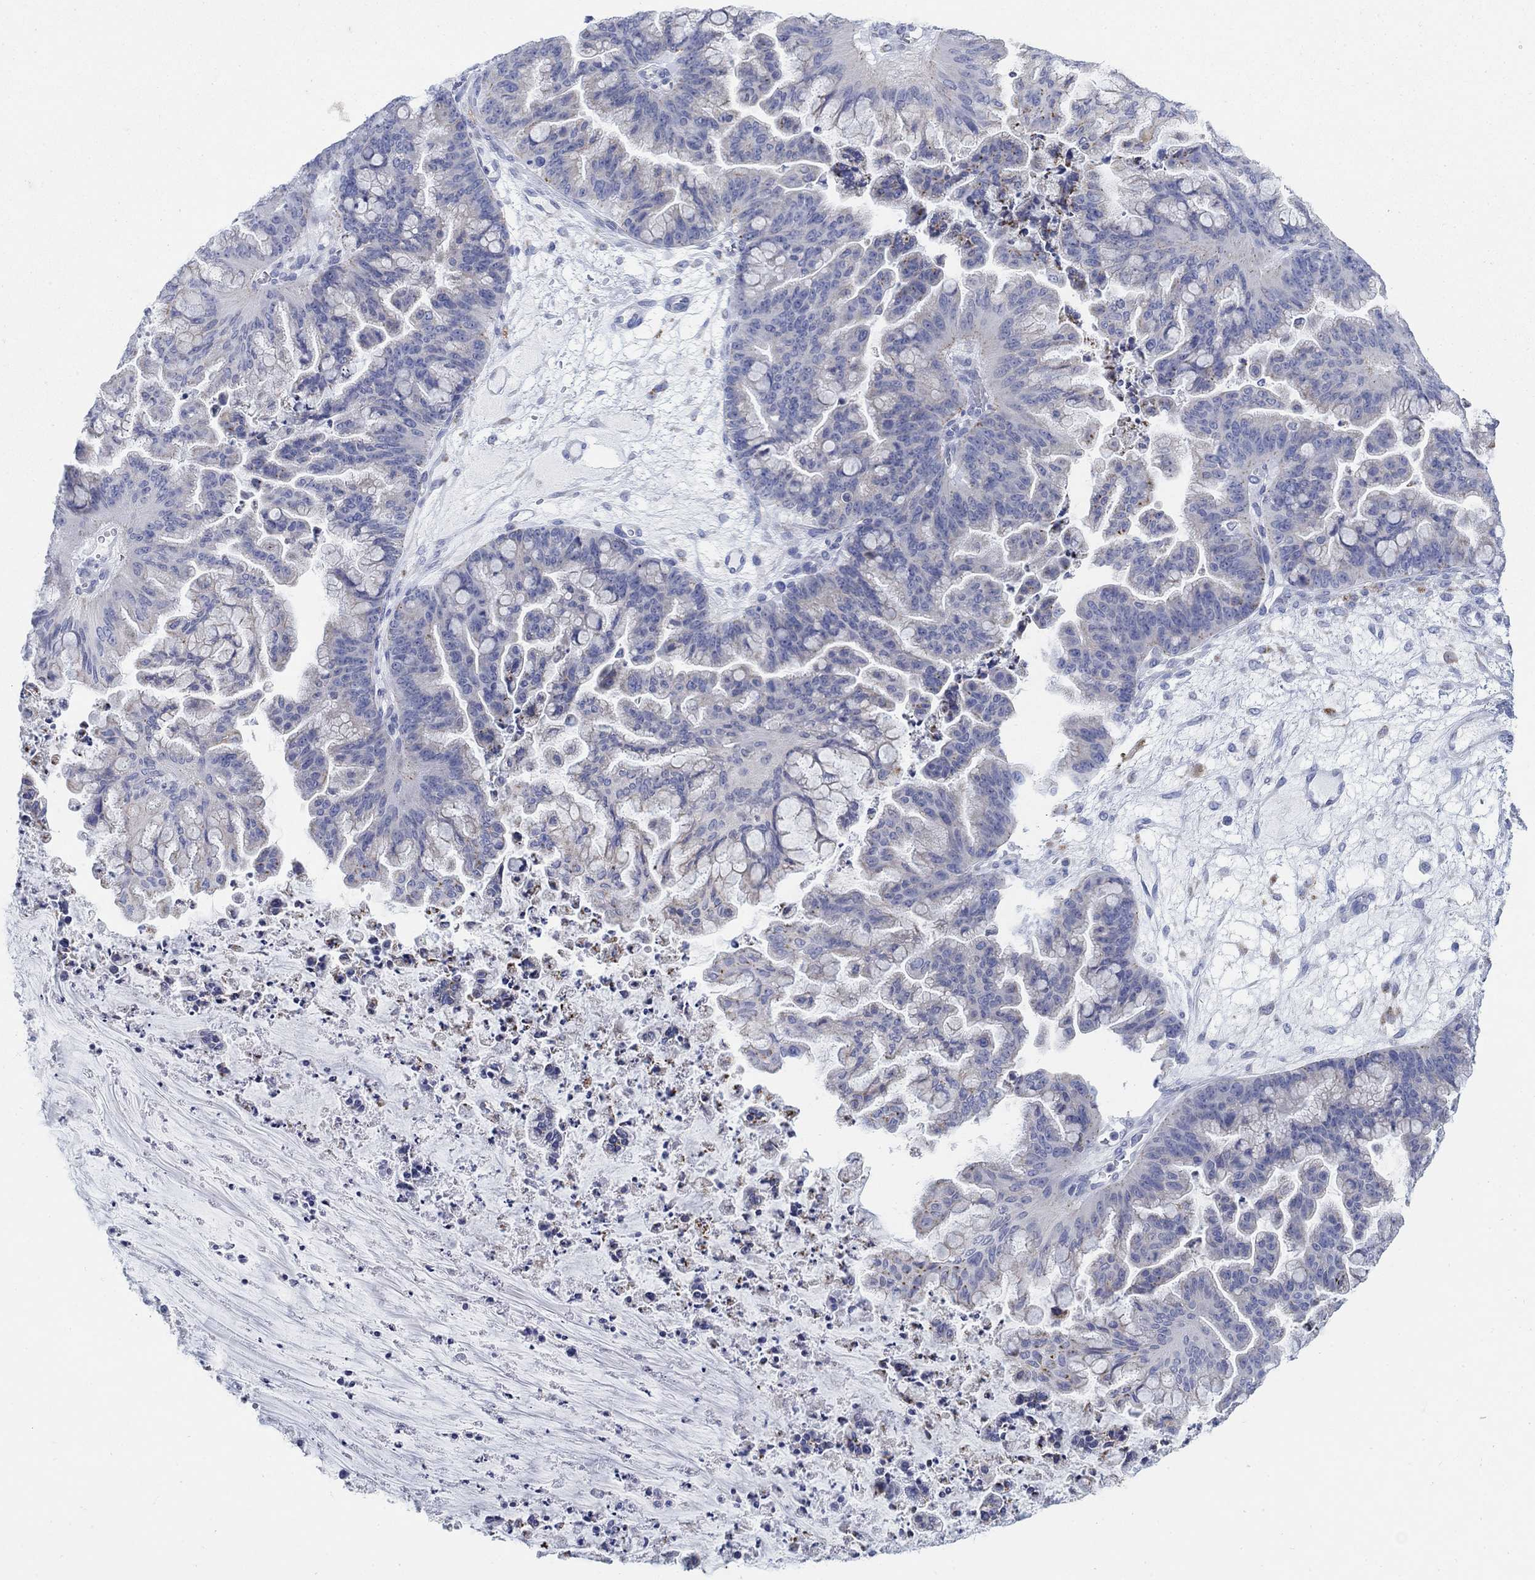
{"staining": {"intensity": "weak", "quantity": "<25%", "location": "cytoplasmic/membranous"}, "tissue": "ovarian cancer", "cell_type": "Tumor cells", "image_type": "cancer", "snomed": [{"axis": "morphology", "description": "Cystadenocarcinoma, mucinous, NOS"}, {"axis": "topography", "description": "Ovary"}], "caption": "The immunohistochemistry micrograph has no significant expression in tumor cells of mucinous cystadenocarcinoma (ovarian) tissue.", "gene": "SCCPDH", "patient": {"sex": "female", "age": 67}}